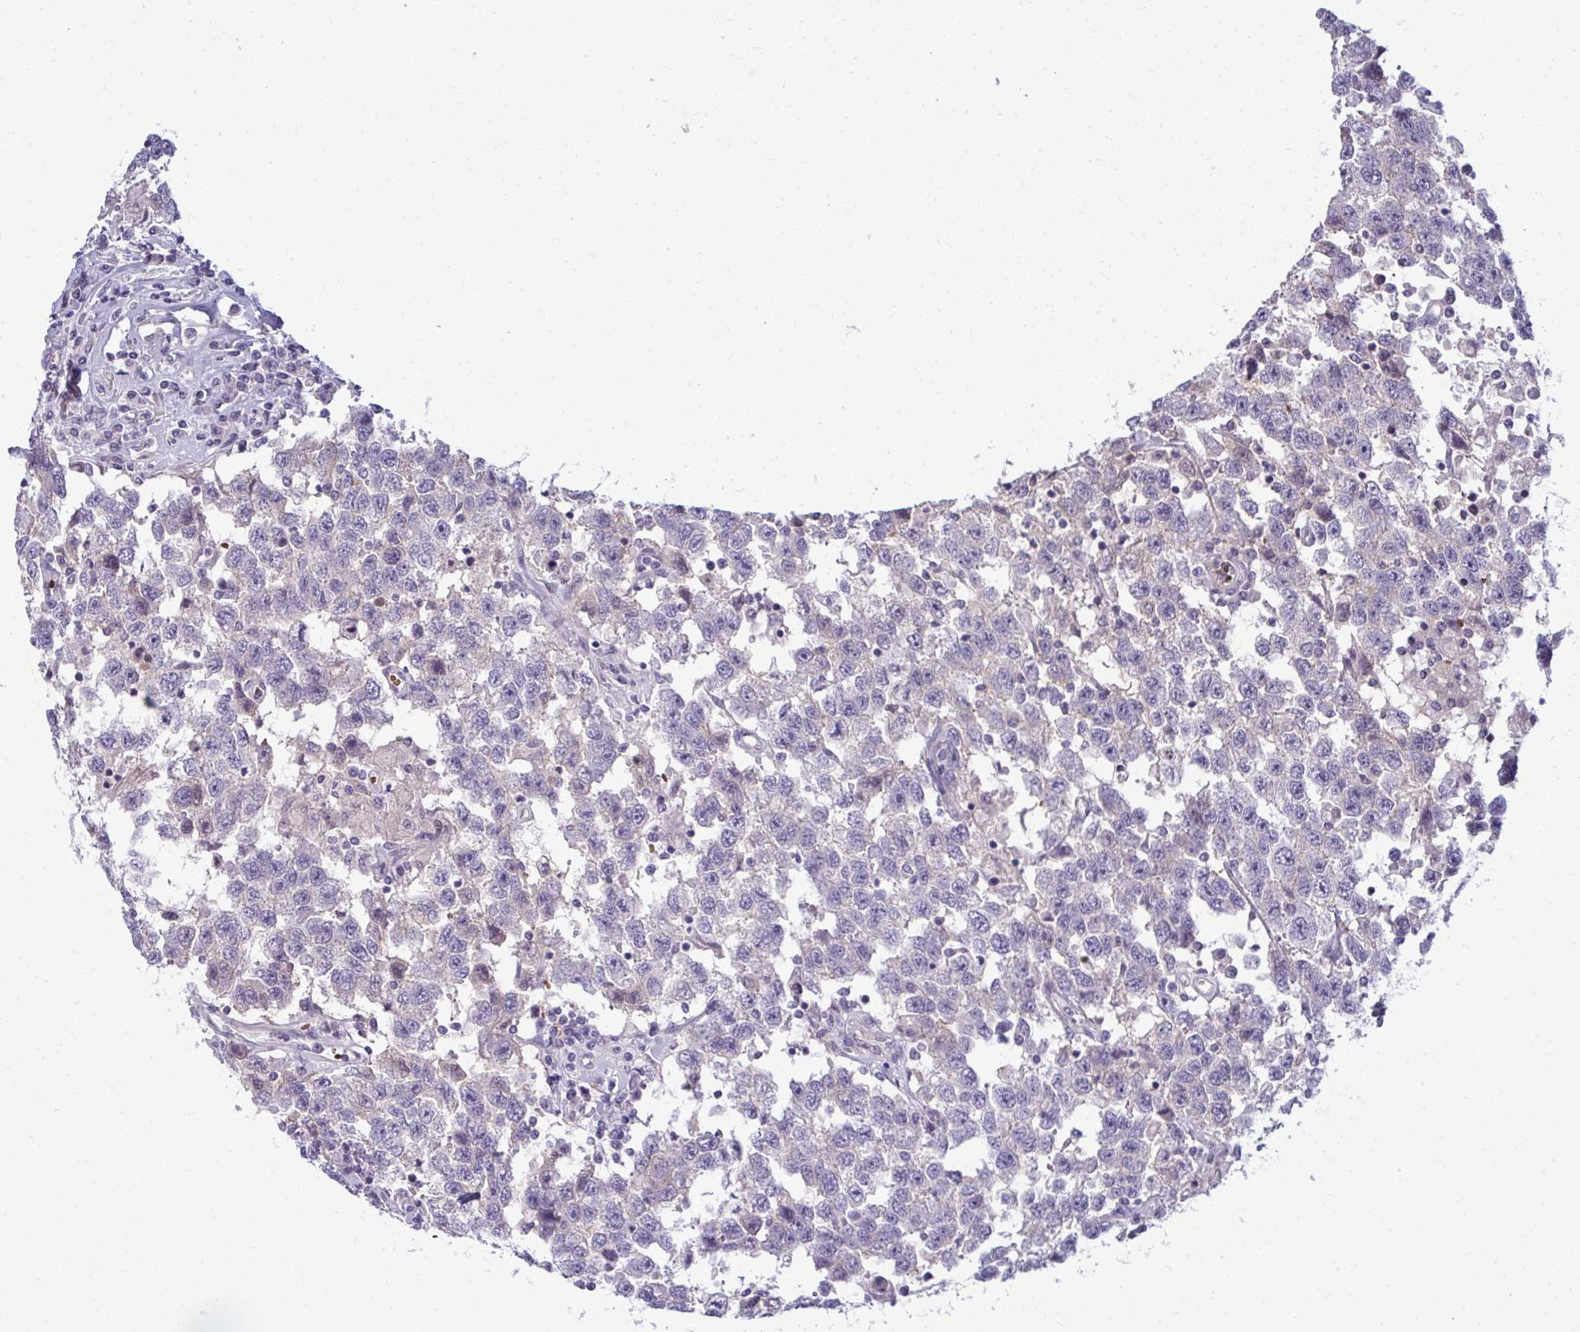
{"staining": {"intensity": "negative", "quantity": "none", "location": "none"}, "tissue": "testis cancer", "cell_type": "Tumor cells", "image_type": "cancer", "snomed": [{"axis": "morphology", "description": "Seminoma, NOS"}, {"axis": "topography", "description": "Testis"}], "caption": "This is an immunohistochemistry photomicrograph of human testis cancer (seminoma). There is no staining in tumor cells.", "gene": "SLC14A1", "patient": {"sex": "male", "age": 41}}